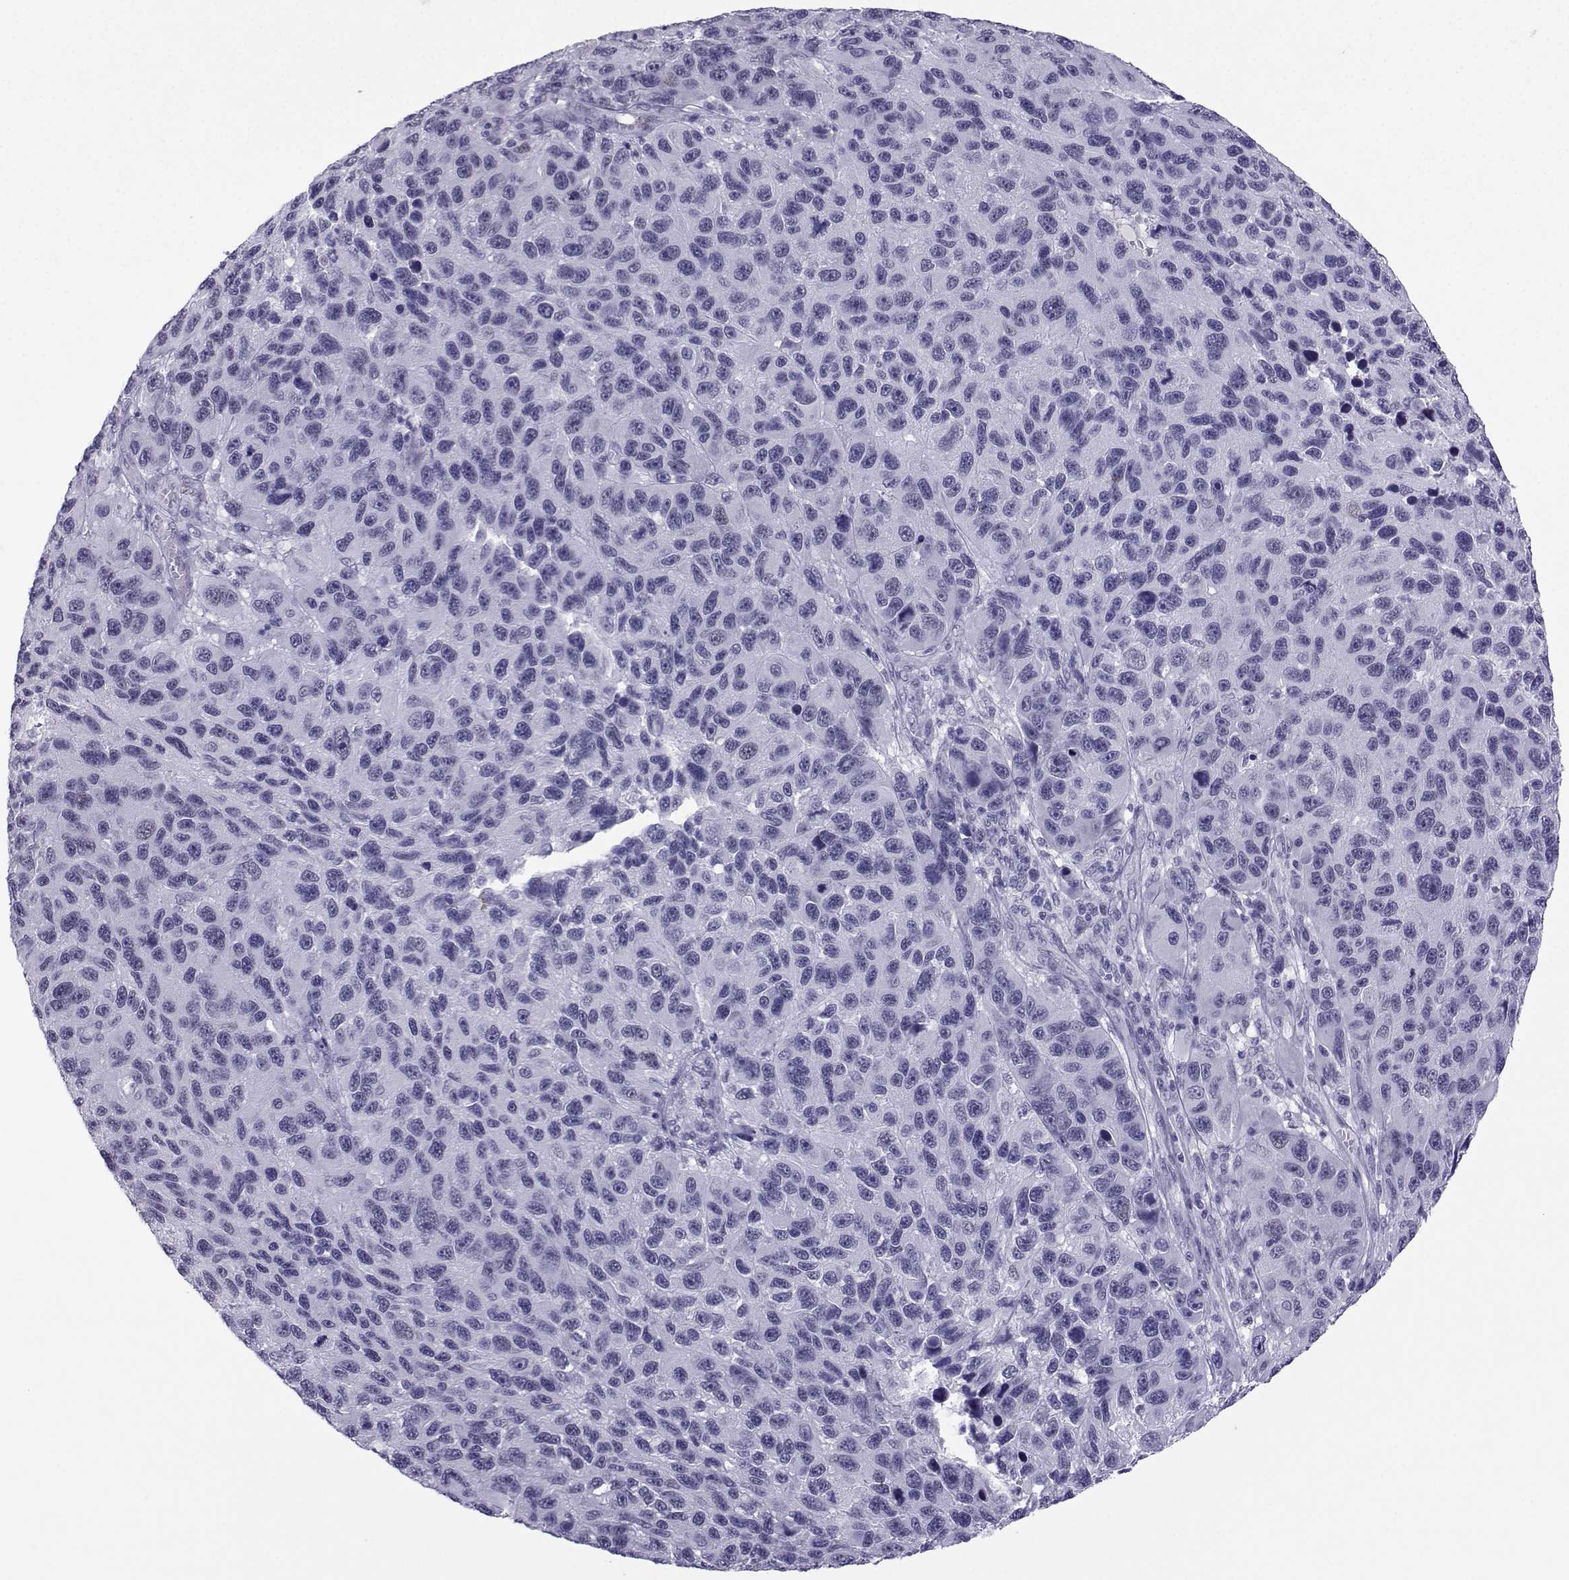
{"staining": {"intensity": "negative", "quantity": "none", "location": "none"}, "tissue": "melanoma", "cell_type": "Tumor cells", "image_type": "cancer", "snomed": [{"axis": "morphology", "description": "Malignant melanoma, NOS"}, {"axis": "topography", "description": "Skin"}], "caption": "DAB (3,3'-diaminobenzidine) immunohistochemical staining of malignant melanoma shows no significant staining in tumor cells.", "gene": "LORICRIN", "patient": {"sex": "male", "age": 53}}